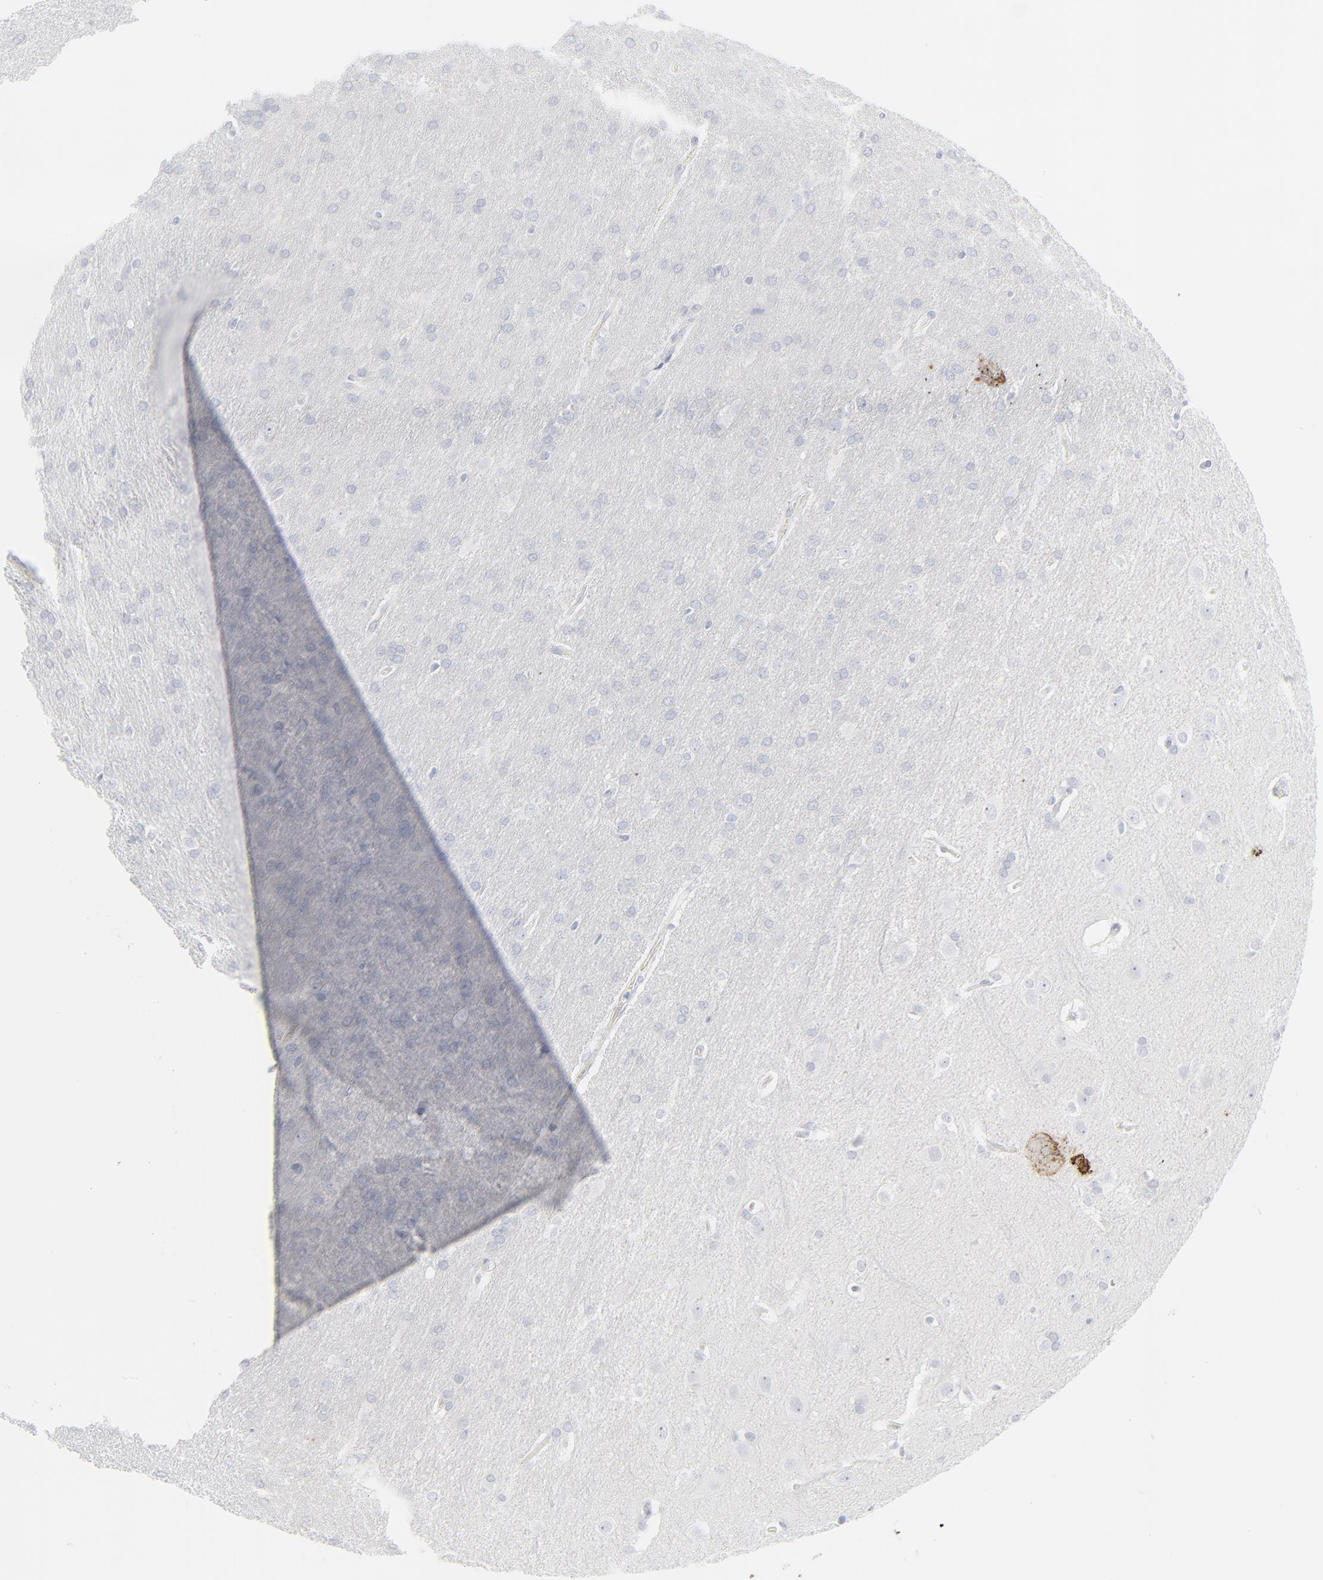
{"staining": {"intensity": "negative", "quantity": "none", "location": "none"}, "tissue": "glioma", "cell_type": "Tumor cells", "image_type": "cancer", "snomed": [{"axis": "morphology", "description": "Glioma, malignant, Low grade"}, {"axis": "topography", "description": "Brain"}], "caption": "A photomicrograph of malignant low-grade glioma stained for a protein shows no brown staining in tumor cells.", "gene": "CCR7", "patient": {"sex": "female", "age": 32}}